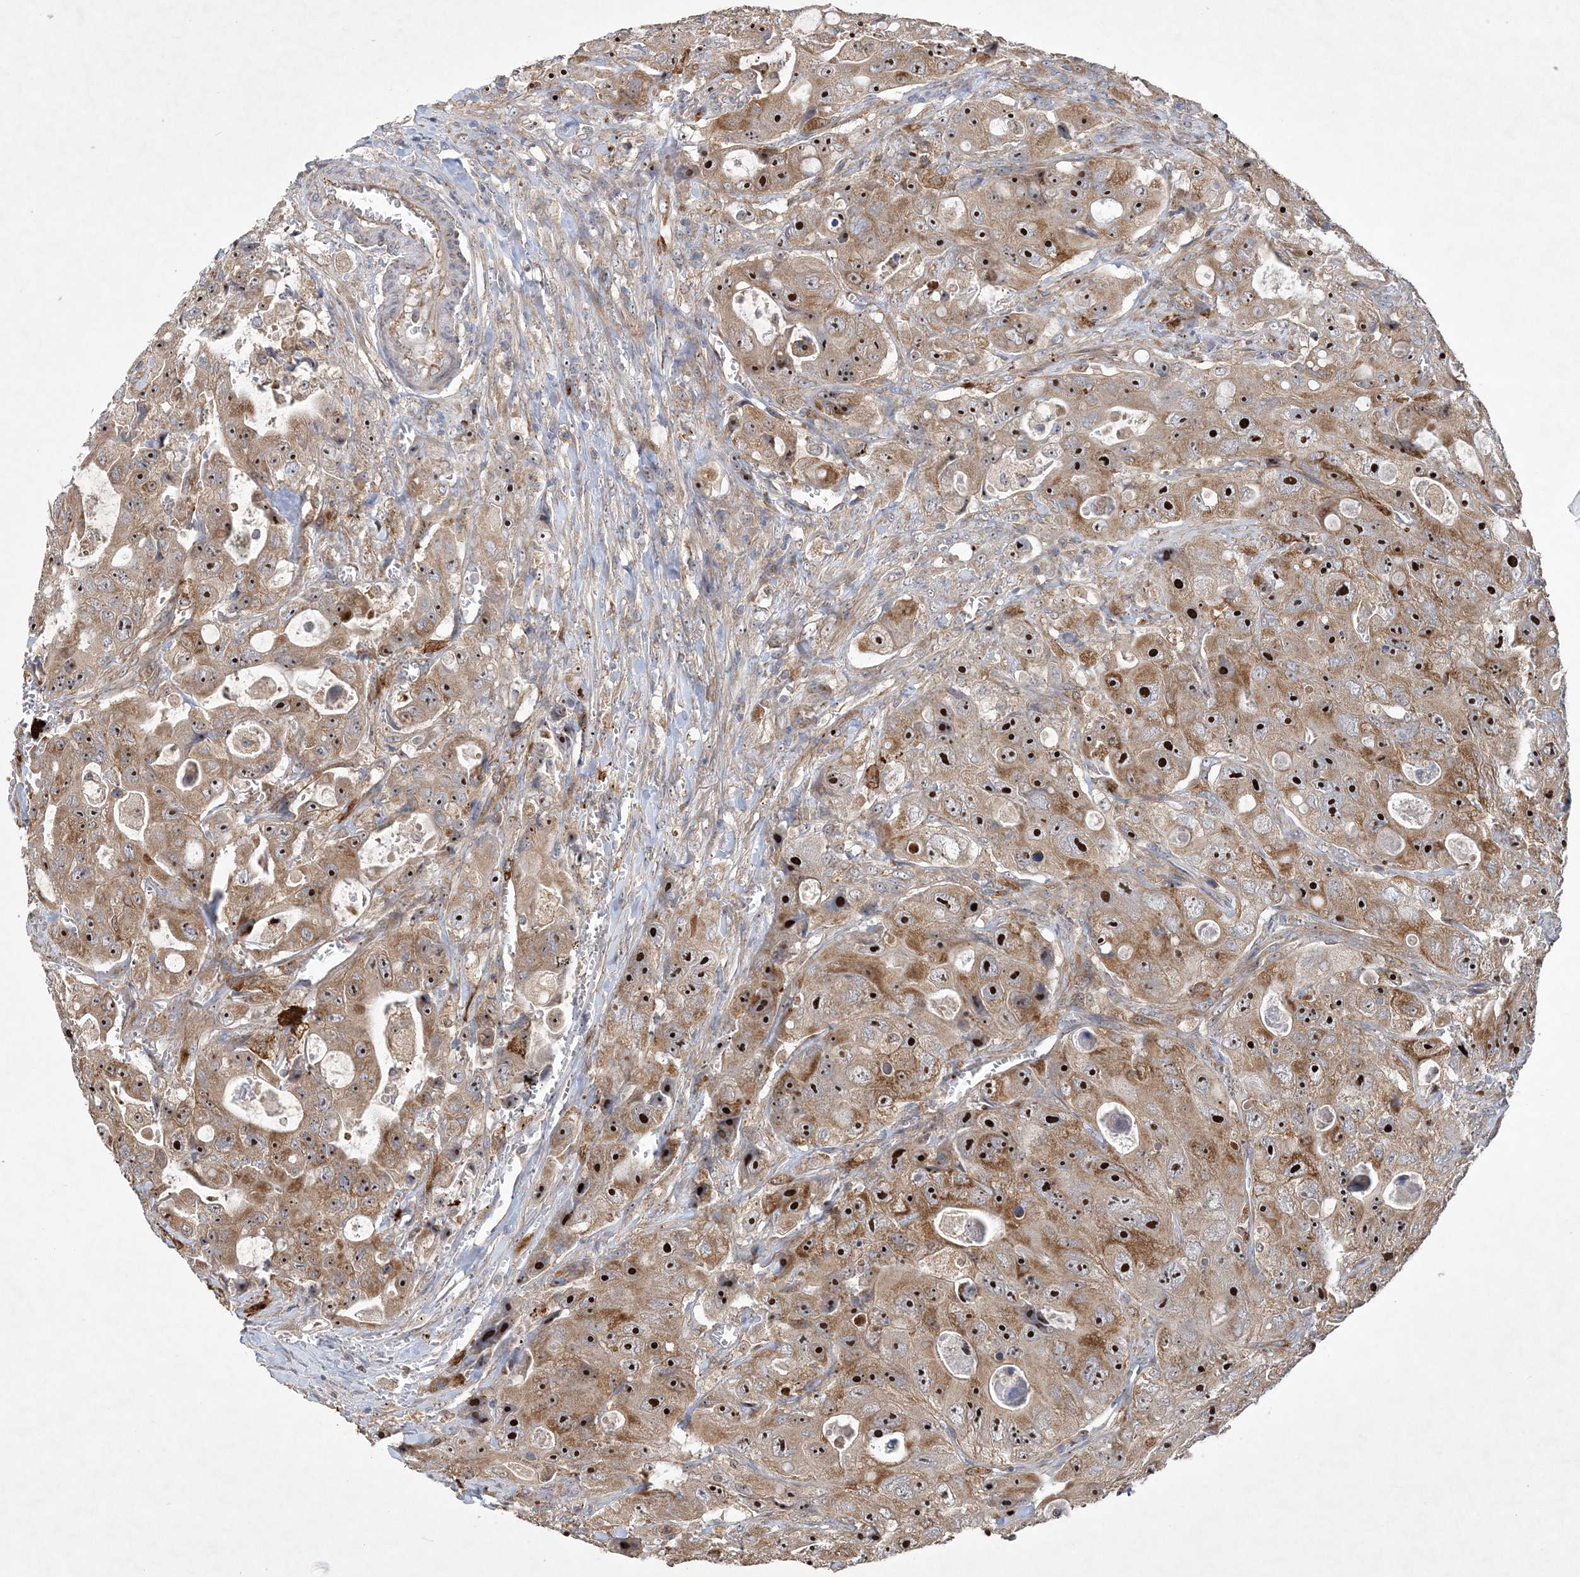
{"staining": {"intensity": "strong", "quantity": ">75%", "location": "cytoplasmic/membranous,nuclear"}, "tissue": "colorectal cancer", "cell_type": "Tumor cells", "image_type": "cancer", "snomed": [{"axis": "morphology", "description": "Adenocarcinoma, NOS"}, {"axis": "topography", "description": "Colon"}], "caption": "Immunohistochemistry (IHC) (DAB (3,3'-diaminobenzidine)) staining of human colorectal adenocarcinoma exhibits strong cytoplasmic/membranous and nuclear protein positivity in approximately >75% of tumor cells.", "gene": "FEZ2", "patient": {"sex": "female", "age": 46}}